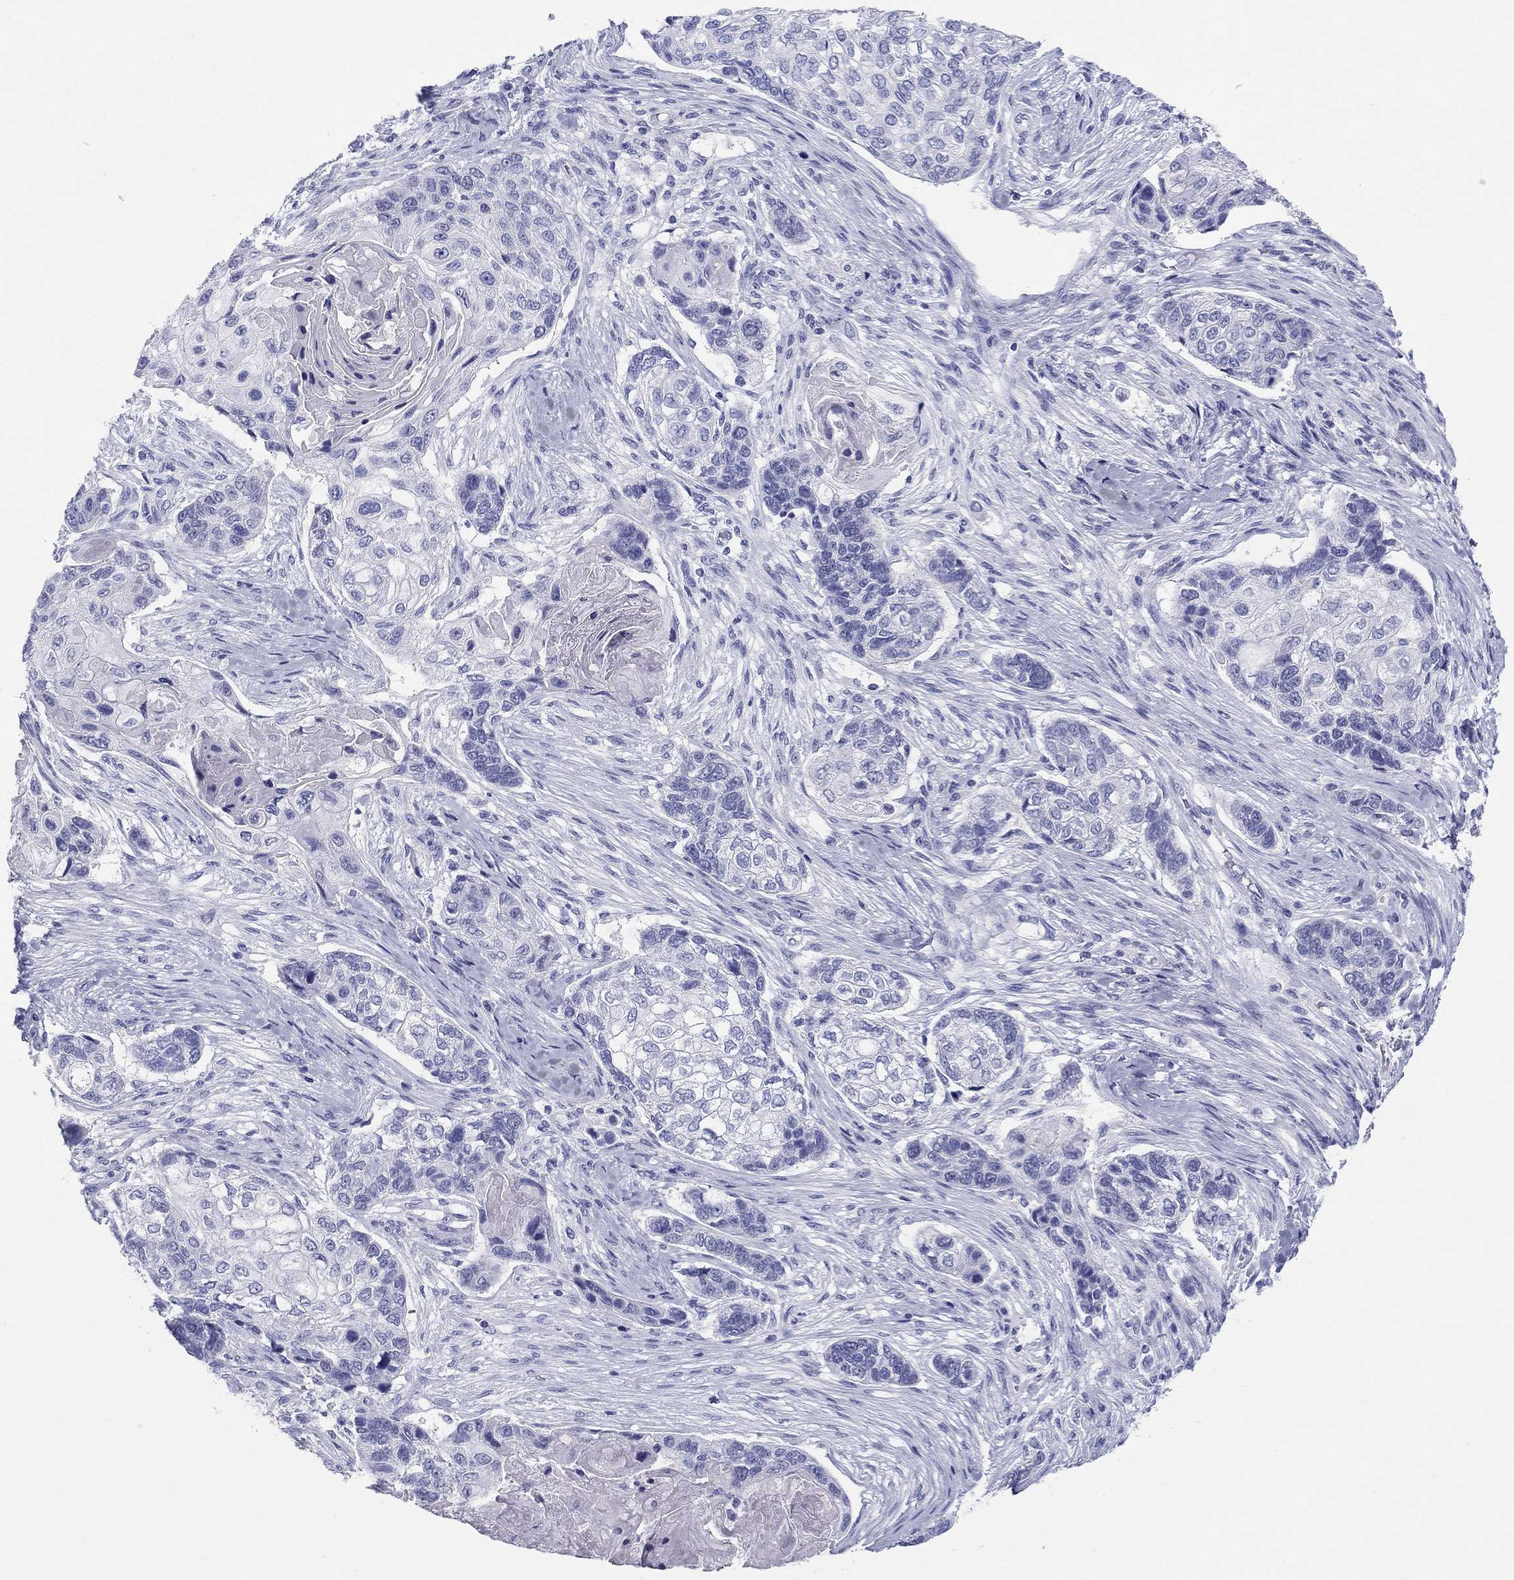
{"staining": {"intensity": "negative", "quantity": "none", "location": "none"}, "tissue": "lung cancer", "cell_type": "Tumor cells", "image_type": "cancer", "snomed": [{"axis": "morphology", "description": "Normal tissue, NOS"}, {"axis": "morphology", "description": "Squamous cell carcinoma, NOS"}, {"axis": "topography", "description": "Bronchus"}, {"axis": "topography", "description": "Lung"}], "caption": "Tumor cells are negative for protein expression in human lung squamous cell carcinoma. Brightfield microscopy of immunohistochemistry (IHC) stained with DAB (brown) and hematoxylin (blue), captured at high magnification.", "gene": "LAMP5", "patient": {"sex": "male", "age": 69}}